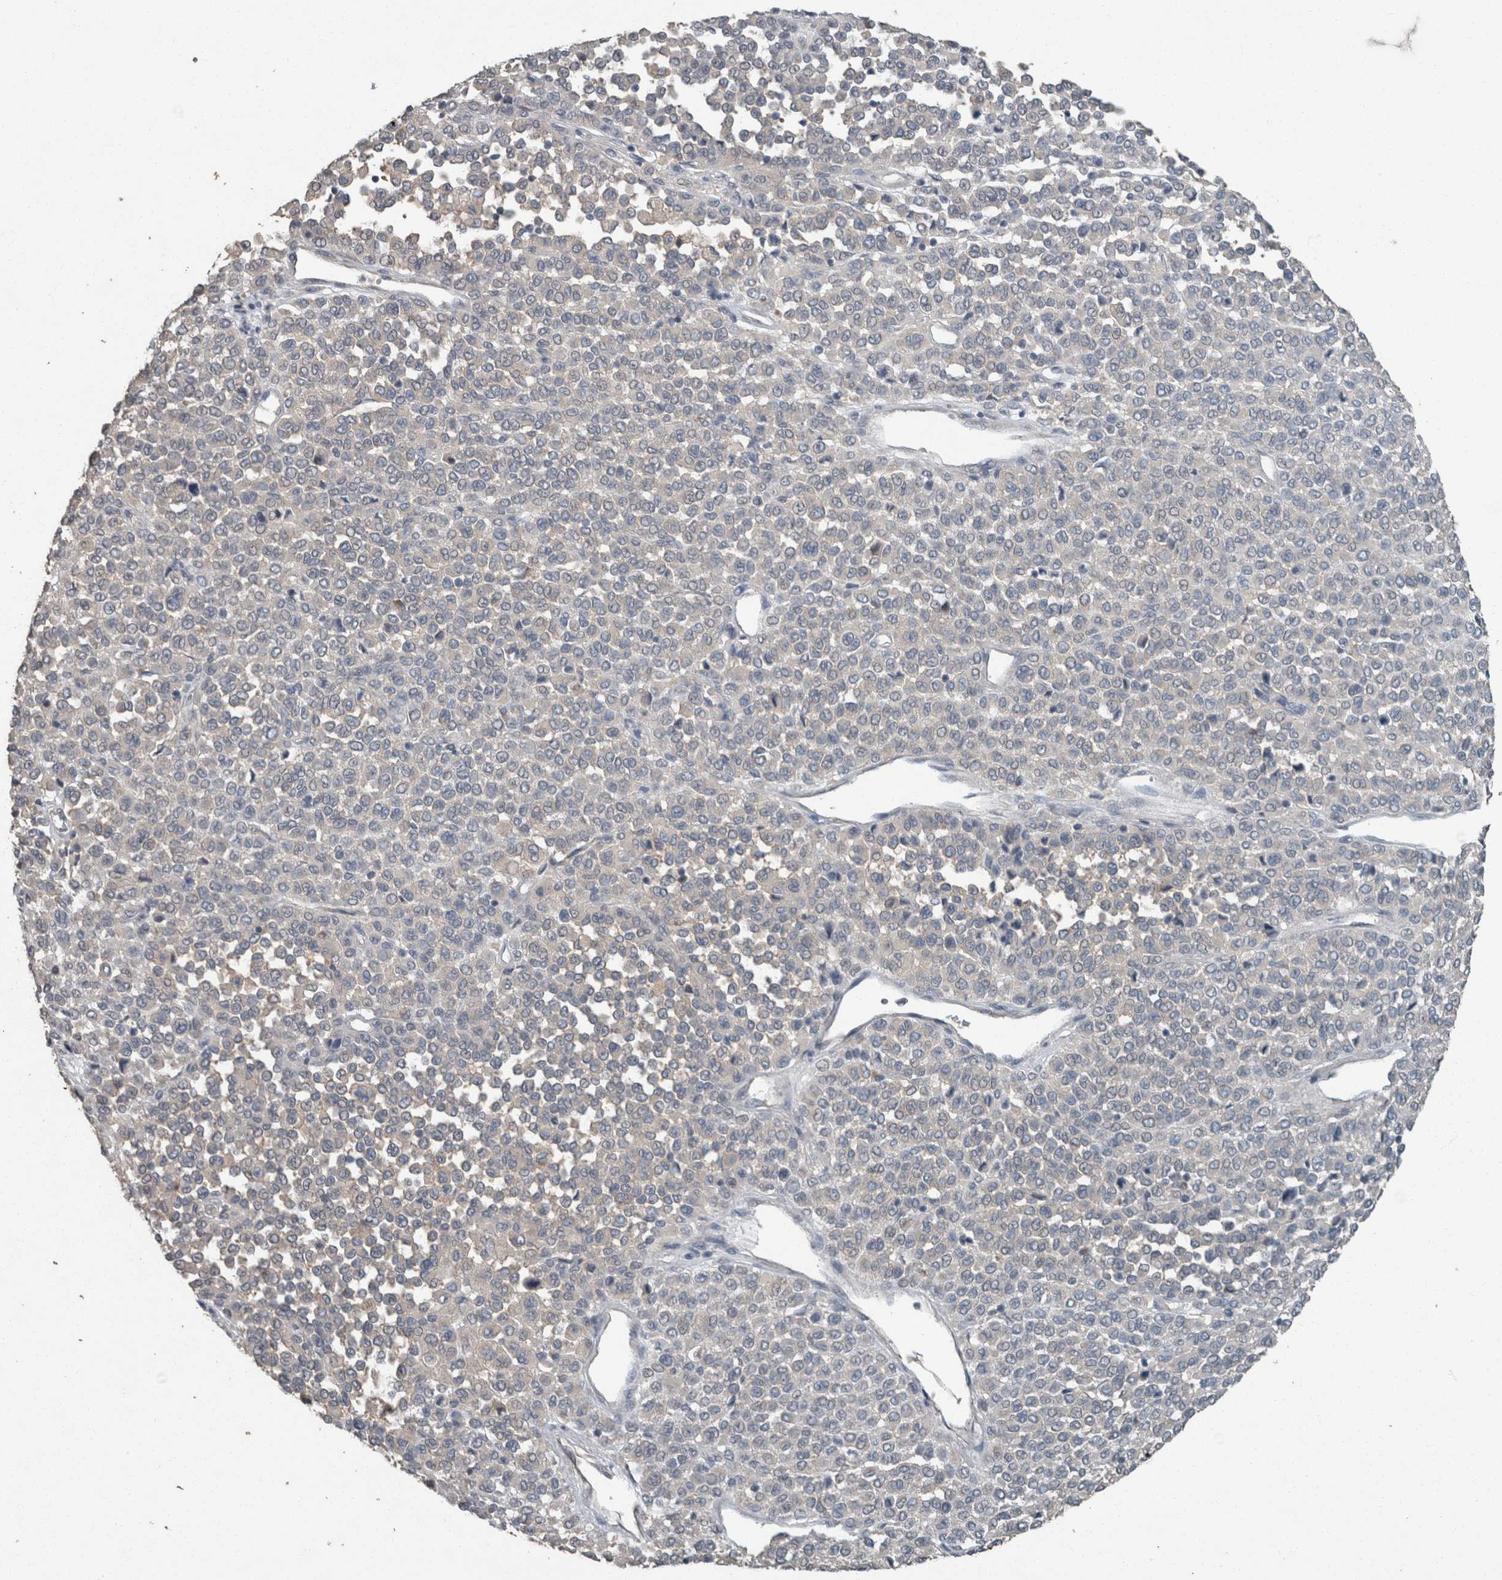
{"staining": {"intensity": "negative", "quantity": "none", "location": "none"}, "tissue": "melanoma", "cell_type": "Tumor cells", "image_type": "cancer", "snomed": [{"axis": "morphology", "description": "Malignant melanoma, Metastatic site"}, {"axis": "topography", "description": "Pancreas"}], "caption": "The photomicrograph reveals no staining of tumor cells in malignant melanoma (metastatic site). (Stains: DAB immunohistochemistry with hematoxylin counter stain, Microscopy: brightfield microscopy at high magnification).", "gene": "KNTC1", "patient": {"sex": "female", "age": 30}}